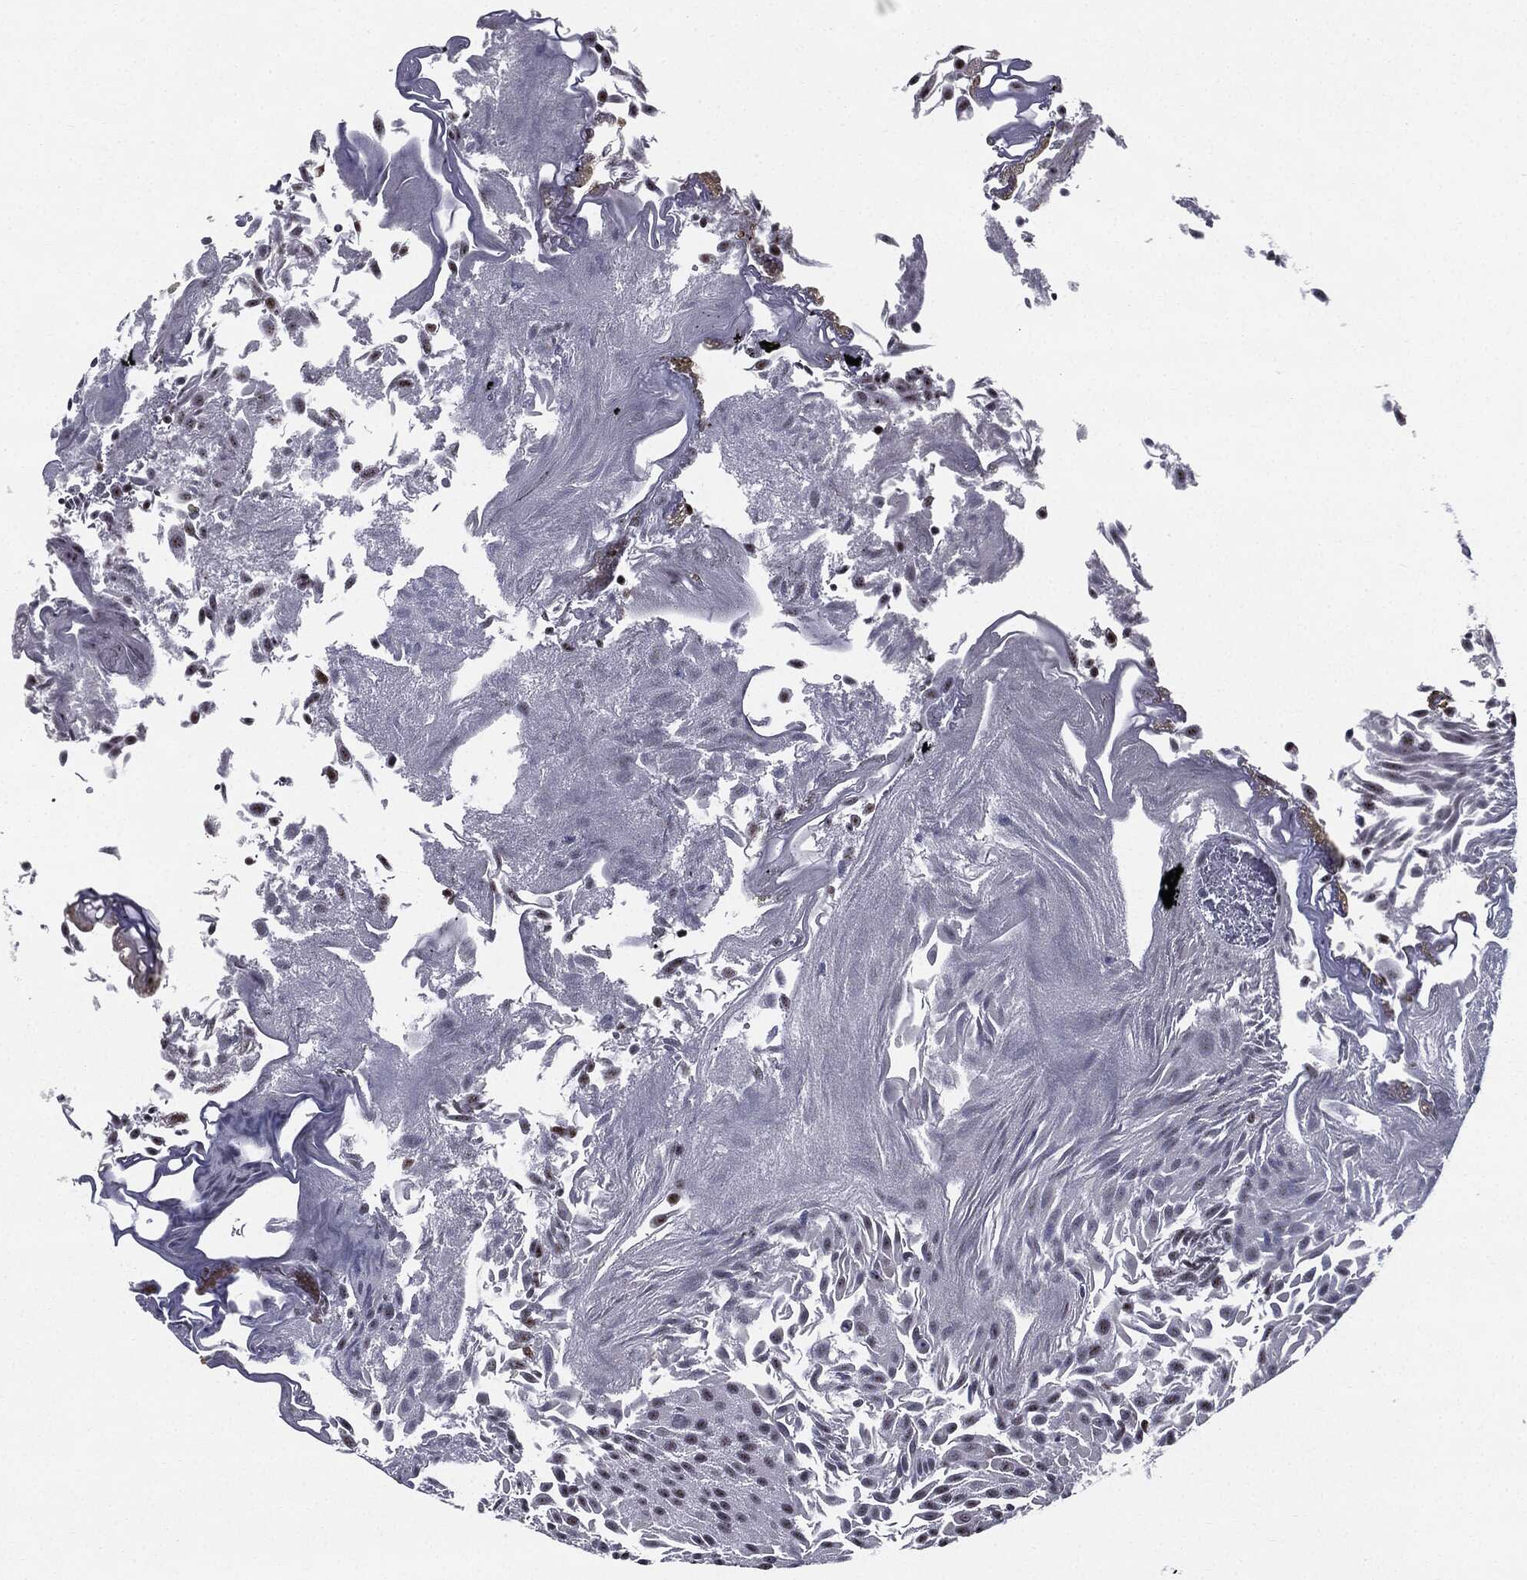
{"staining": {"intensity": "negative", "quantity": "none", "location": "none"}, "tissue": "urothelial cancer", "cell_type": "Tumor cells", "image_type": "cancer", "snomed": [{"axis": "morphology", "description": "Urothelial carcinoma, Low grade"}, {"axis": "topography", "description": "Urinary bladder"}], "caption": "The IHC histopathology image has no significant expression in tumor cells of low-grade urothelial carcinoma tissue. (Brightfield microscopy of DAB (3,3'-diaminobenzidine) IHC at high magnification).", "gene": "JUN", "patient": {"sex": "male", "age": 52}}